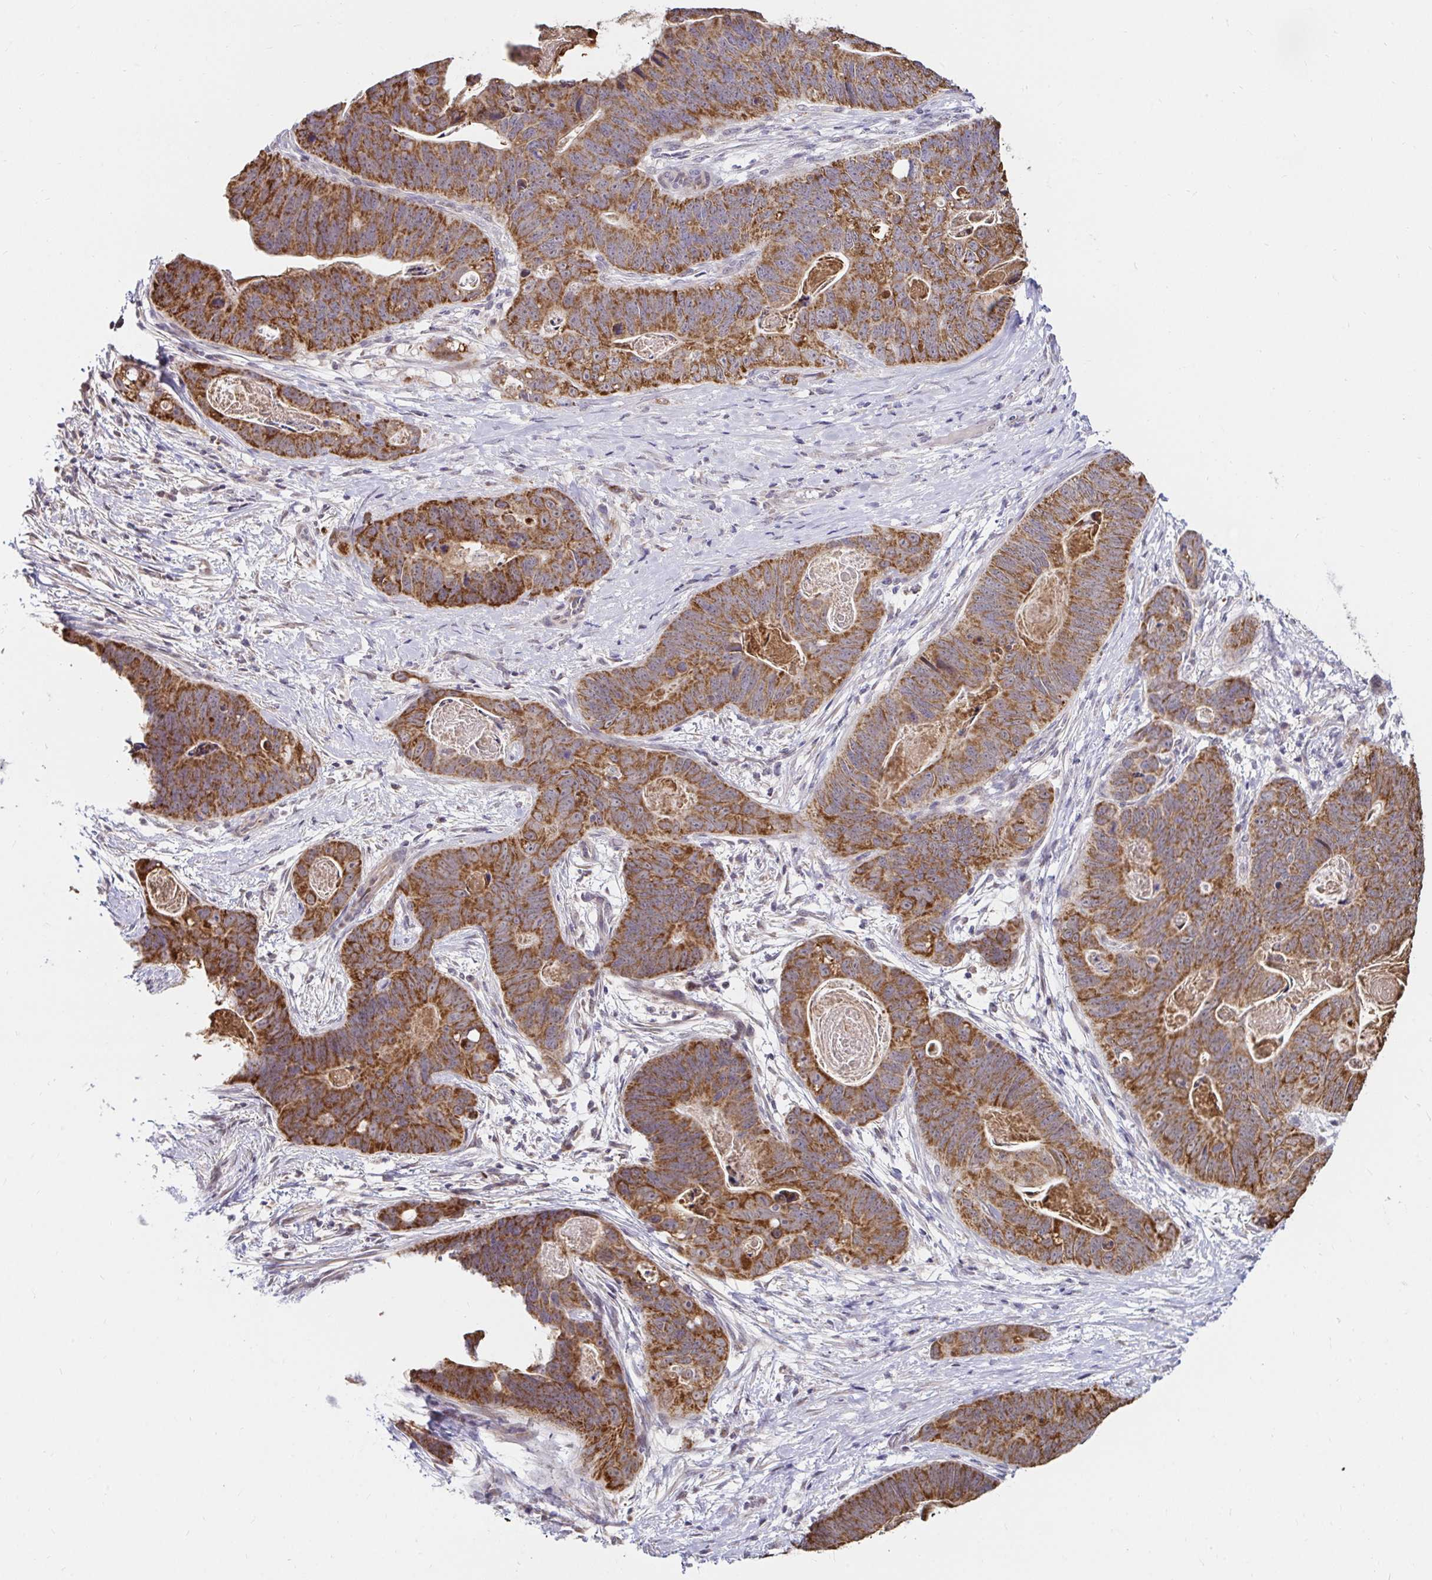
{"staining": {"intensity": "strong", "quantity": ">75%", "location": "cytoplasmic/membranous"}, "tissue": "stomach cancer", "cell_type": "Tumor cells", "image_type": "cancer", "snomed": [{"axis": "morphology", "description": "Normal tissue, NOS"}, {"axis": "morphology", "description": "Adenocarcinoma, NOS"}, {"axis": "topography", "description": "Stomach"}], "caption": "Immunohistochemistry (IHC) staining of stomach adenocarcinoma, which shows high levels of strong cytoplasmic/membranous staining in about >75% of tumor cells indicating strong cytoplasmic/membranous protein staining. The staining was performed using DAB (3,3'-diaminobenzidine) (brown) for protein detection and nuclei were counterstained in hematoxylin (blue).", "gene": "TIMM50", "patient": {"sex": "female", "age": 89}}